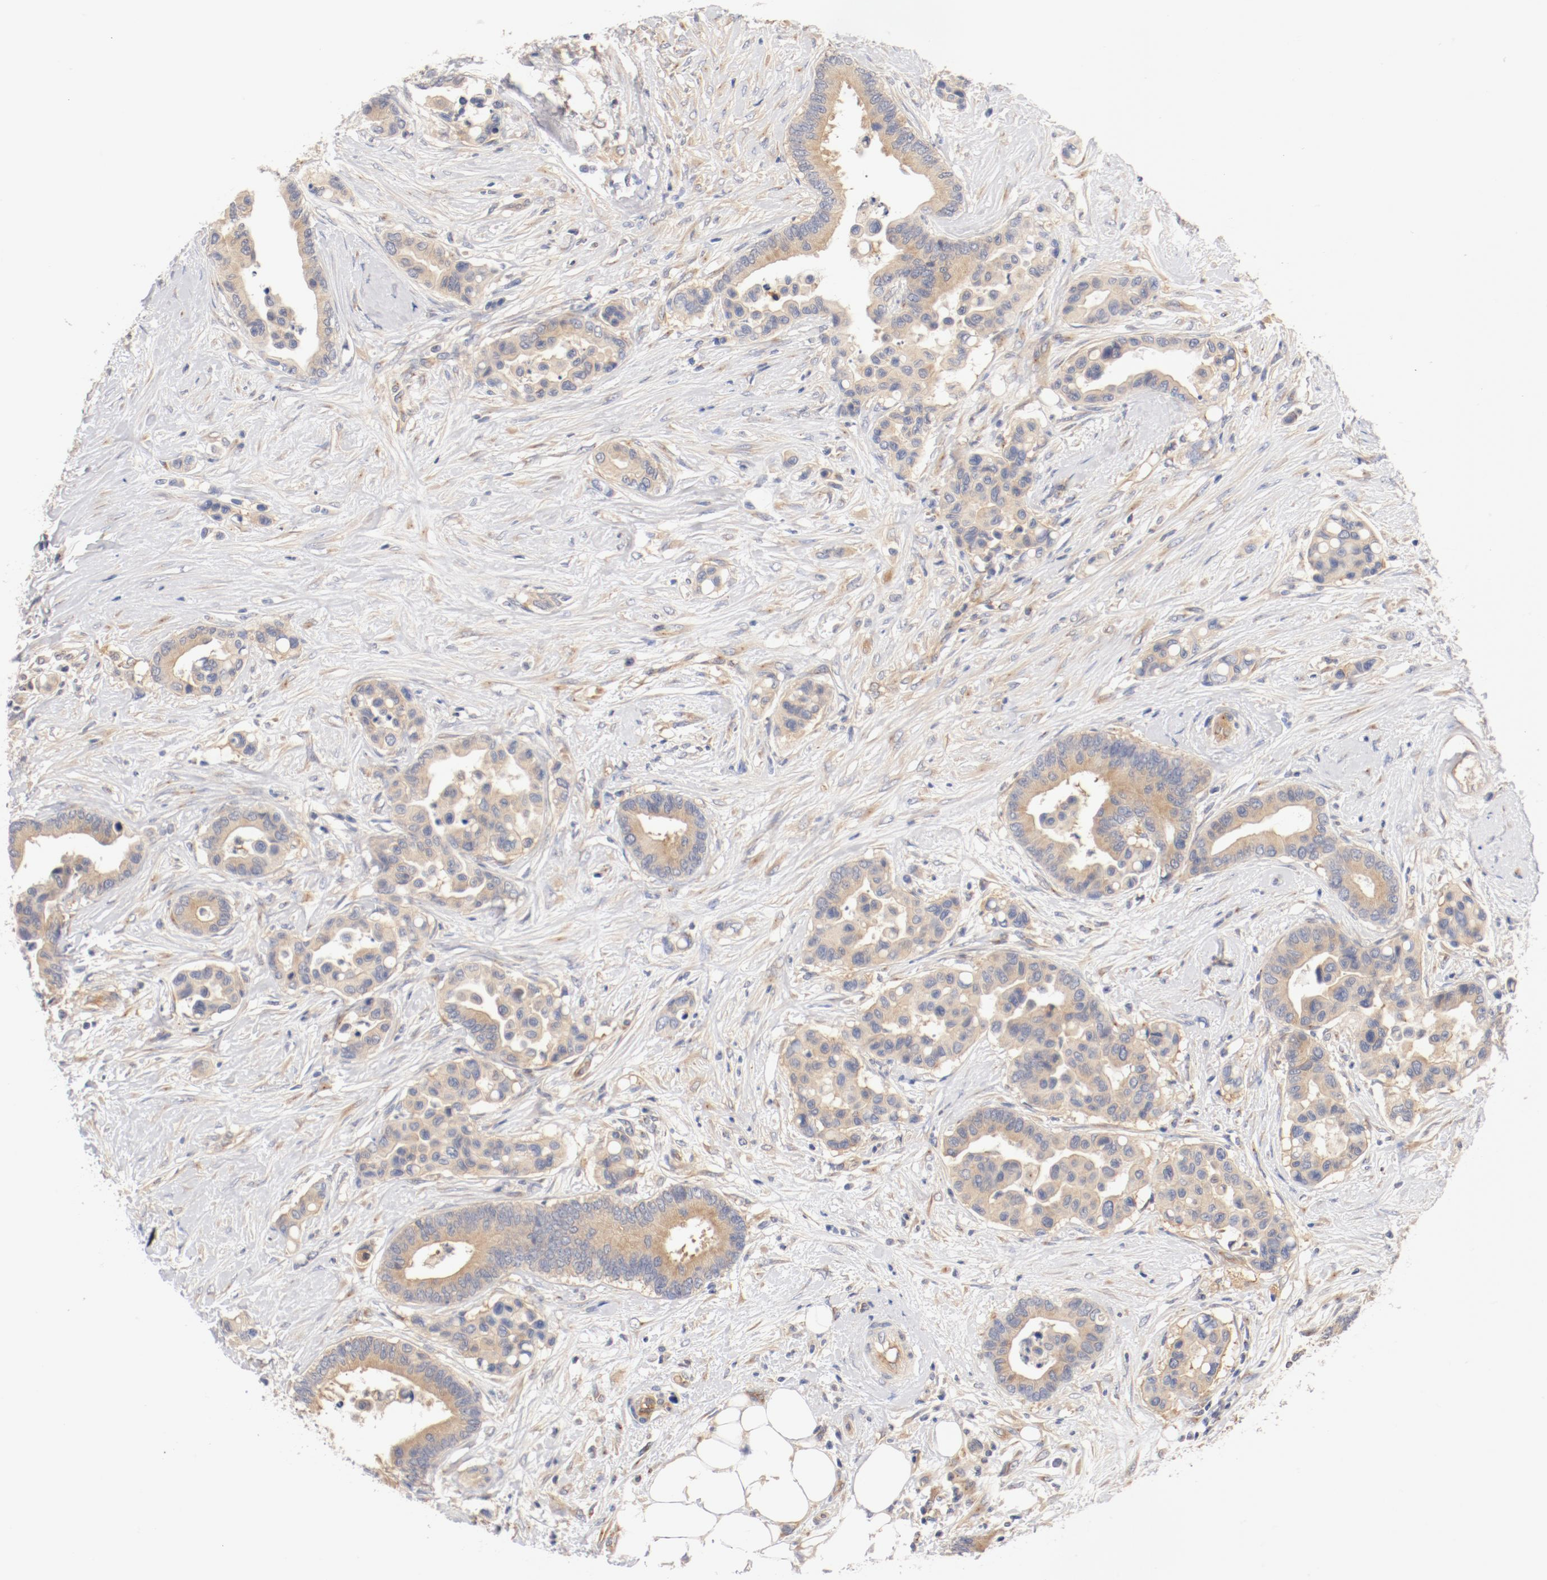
{"staining": {"intensity": "weak", "quantity": ">75%", "location": "cytoplasmic/membranous"}, "tissue": "colorectal cancer", "cell_type": "Tumor cells", "image_type": "cancer", "snomed": [{"axis": "morphology", "description": "Adenocarcinoma, NOS"}, {"axis": "topography", "description": "Colon"}], "caption": "Immunohistochemical staining of adenocarcinoma (colorectal) demonstrates weak cytoplasmic/membranous protein positivity in about >75% of tumor cells. The protein is stained brown, and the nuclei are stained in blue (DAB (3,3'-diaminobenzidine) IHC with brightfield microscopy, high magnification).", "gene": "DYNC1H1", "patient": {"sex": "male", "age": 82}}